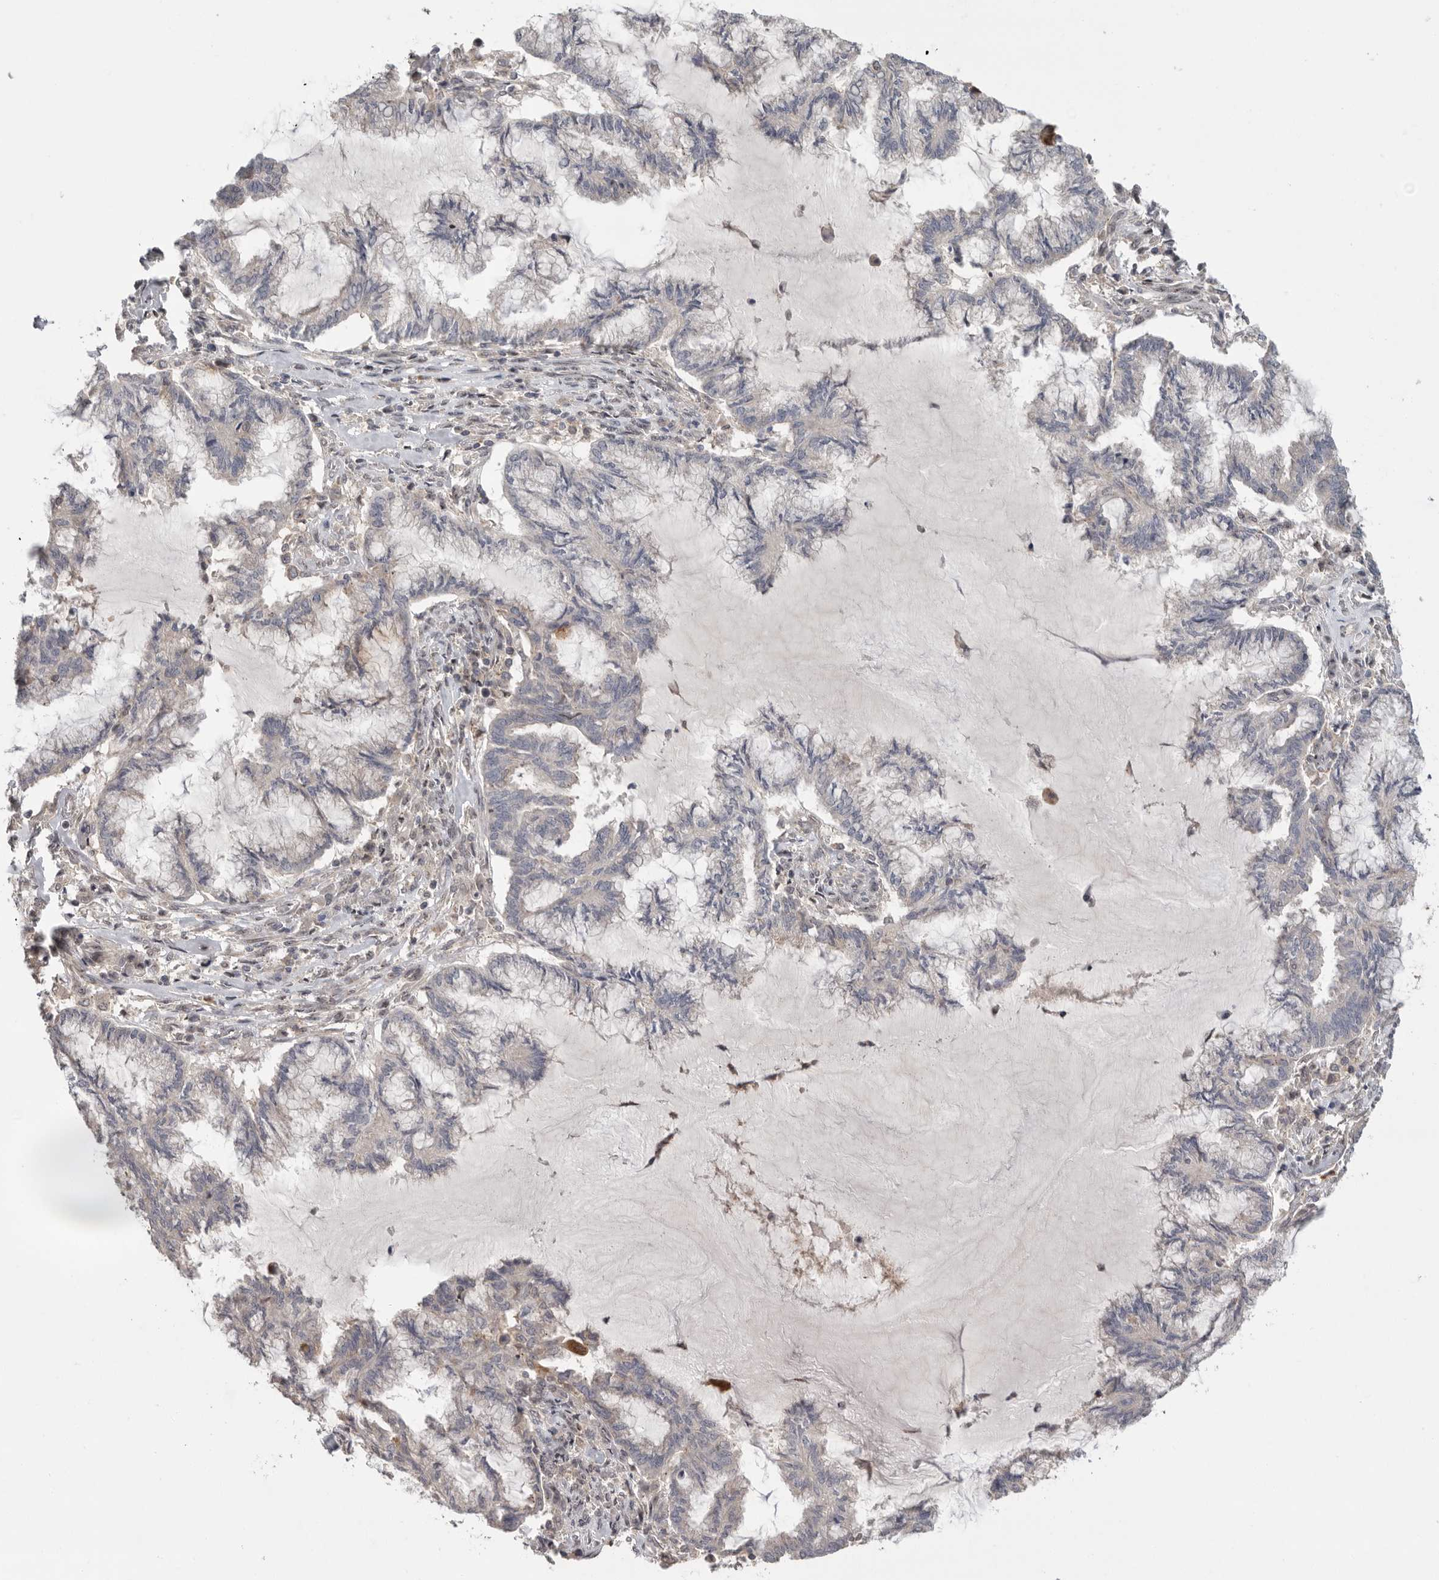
{"staining": {"intensity": "negative", "quantity": "none", "location": "none"}, "tissue": "endometrial cancer", "cell_type": "Tumor cells", "image_type": "cancer", "snomed": [{"axis": "morphology", "description": "Adenocarcinoma, NOS"}, {"axis": "topography", "description": "Endometrium"}], "caption": "This histopathology image is of adenocarcinoma (endometrial) stained with IHC to label a protein in brown with the nuclei are counter-stained blue. There is no staining in tumor cells. (DAB IHC, high magnification).", "gene": "KLK5", "patient": {"sex": "female", "age": 86}}